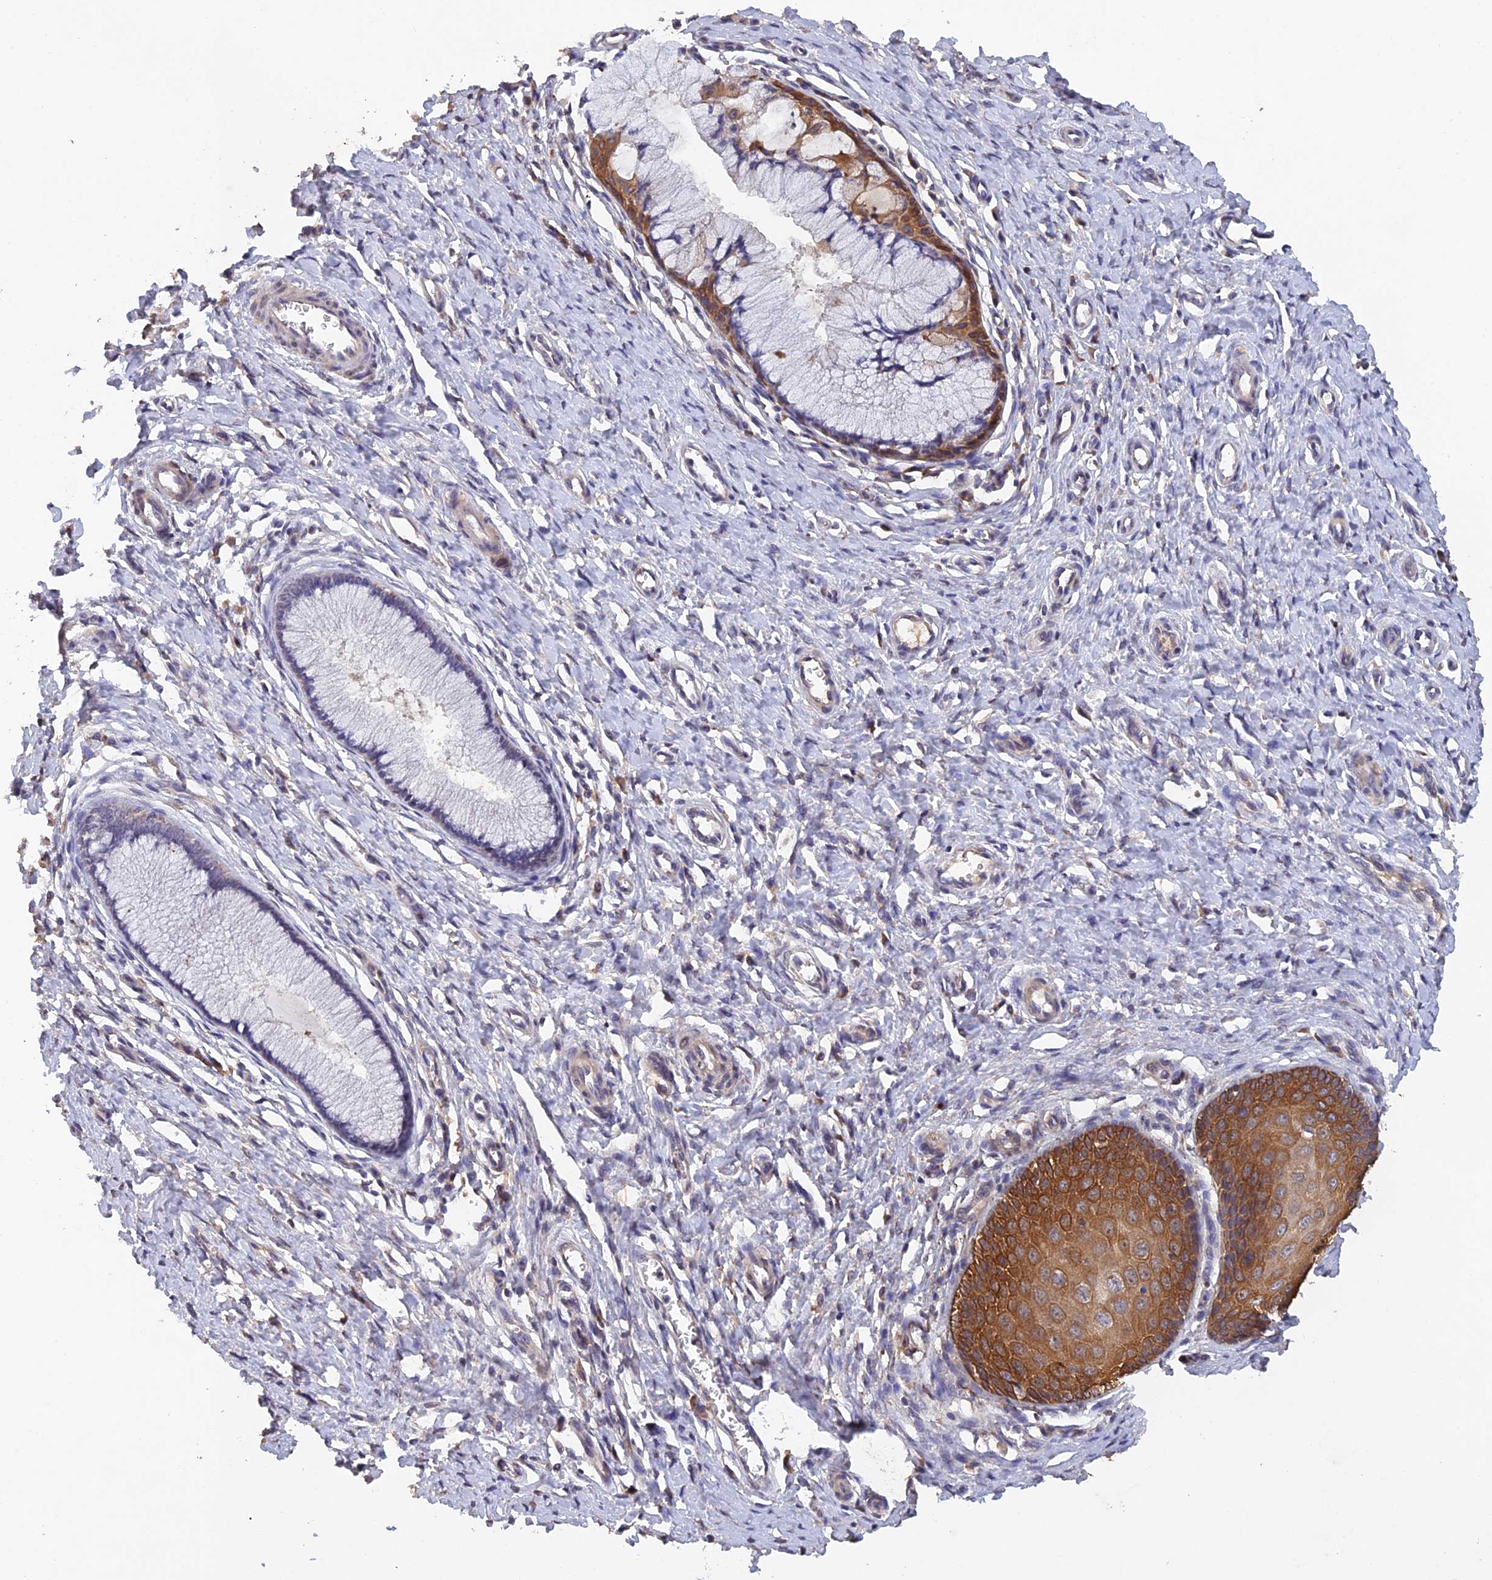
{"staining": {"intensity": "moderate", "quantity": "<25%", "location": "cytoplasmic/membranous"}, "tissue": "cervix", "cell_type": "Glandular cells", "image_type": "normal", "snomed": [{"axis": "morphology", "description": "Normal tissue, NOS"}, {"axis": "topography", "description": "Cervix"}], "caption": "An IHC photomicrograph of benign tissue is shown. Protein staining in brown labels moderate cytoplasmic/membranous positivity in cervix within glandular cells.", "gene": "SLC39A13", "patient": {"sex": "female", "age": 55}}